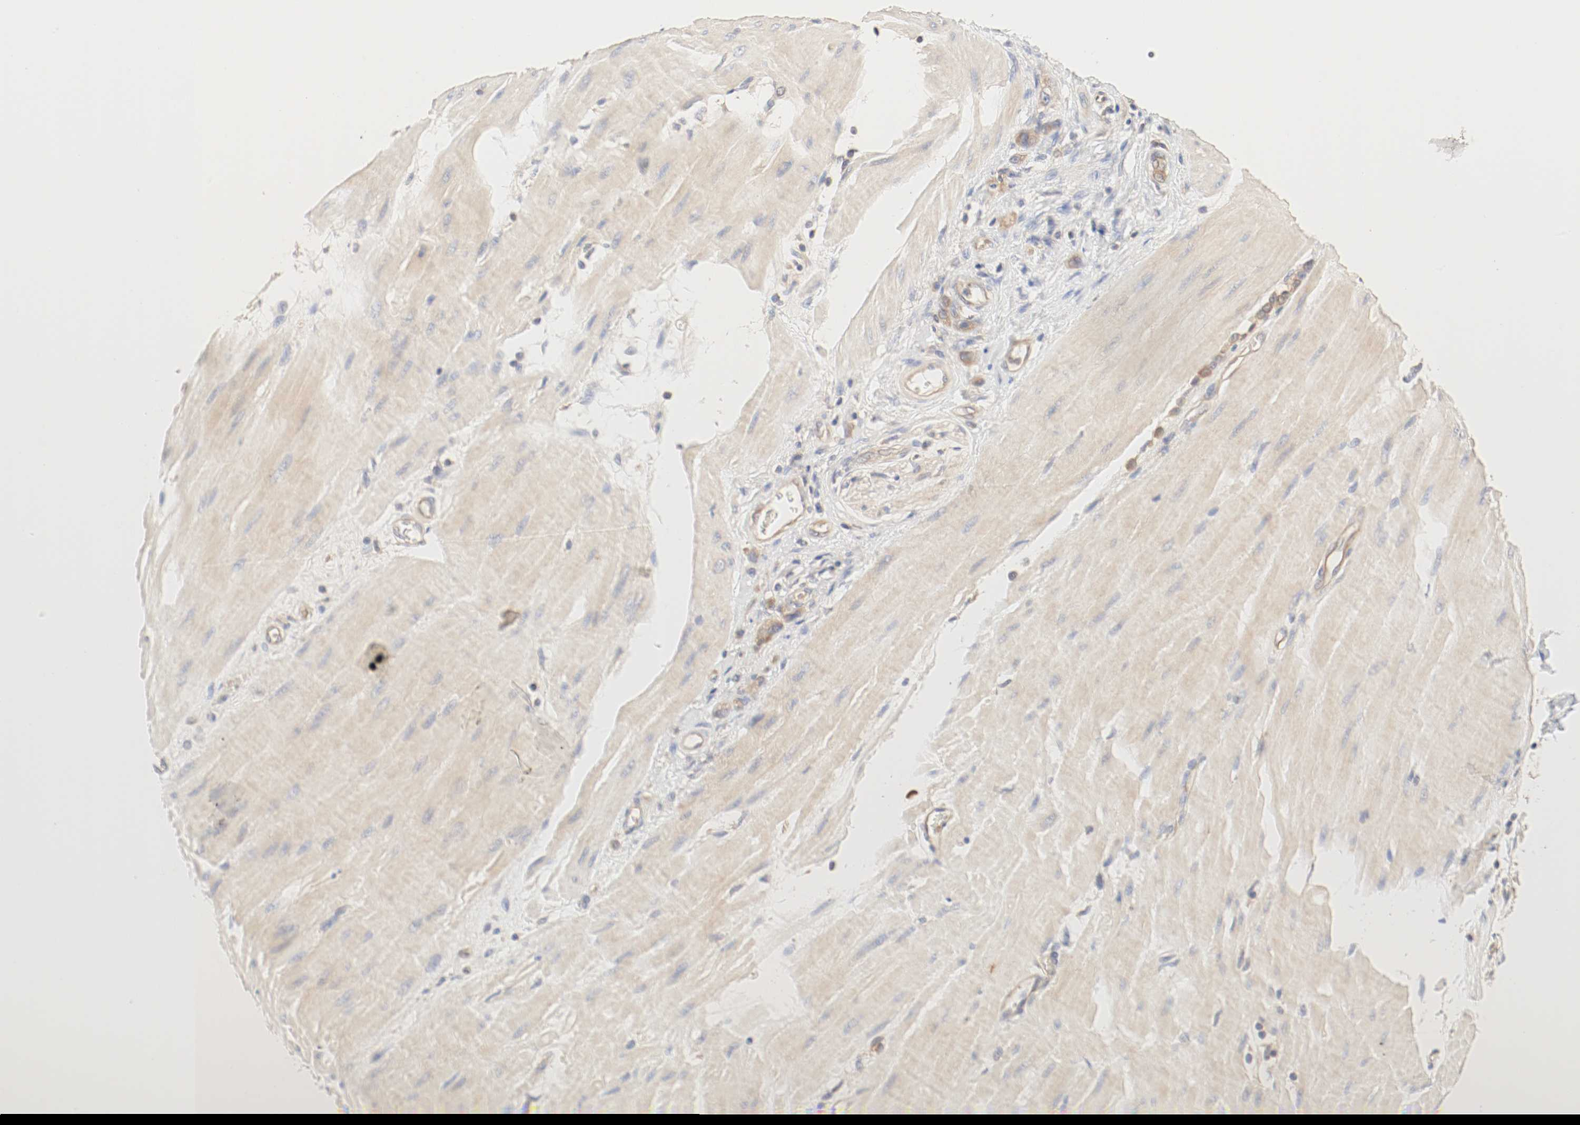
{"staining": {"intensity": "moderate", "quantity": ">75%", "location": "cytoplasmic/membranous"}, "tissue": "stomach cancer", "cell_type": "Tumor cells", "image_type": "cancer", "snomed": [{"axis": "morphology", "description": "Adenocarcinoma, NOS"}, {"axis": "topography", "description": "Stomach"}], "caption": "About >75% of tumor cells in stomach cancer (adenocarcinoma) reveal moderate cytoplasmic/membranous protein positivity as visualized by brown immunohistochemical staining.", "gene": "GIT1", "patient": {"sex": "male", "age": 82}}